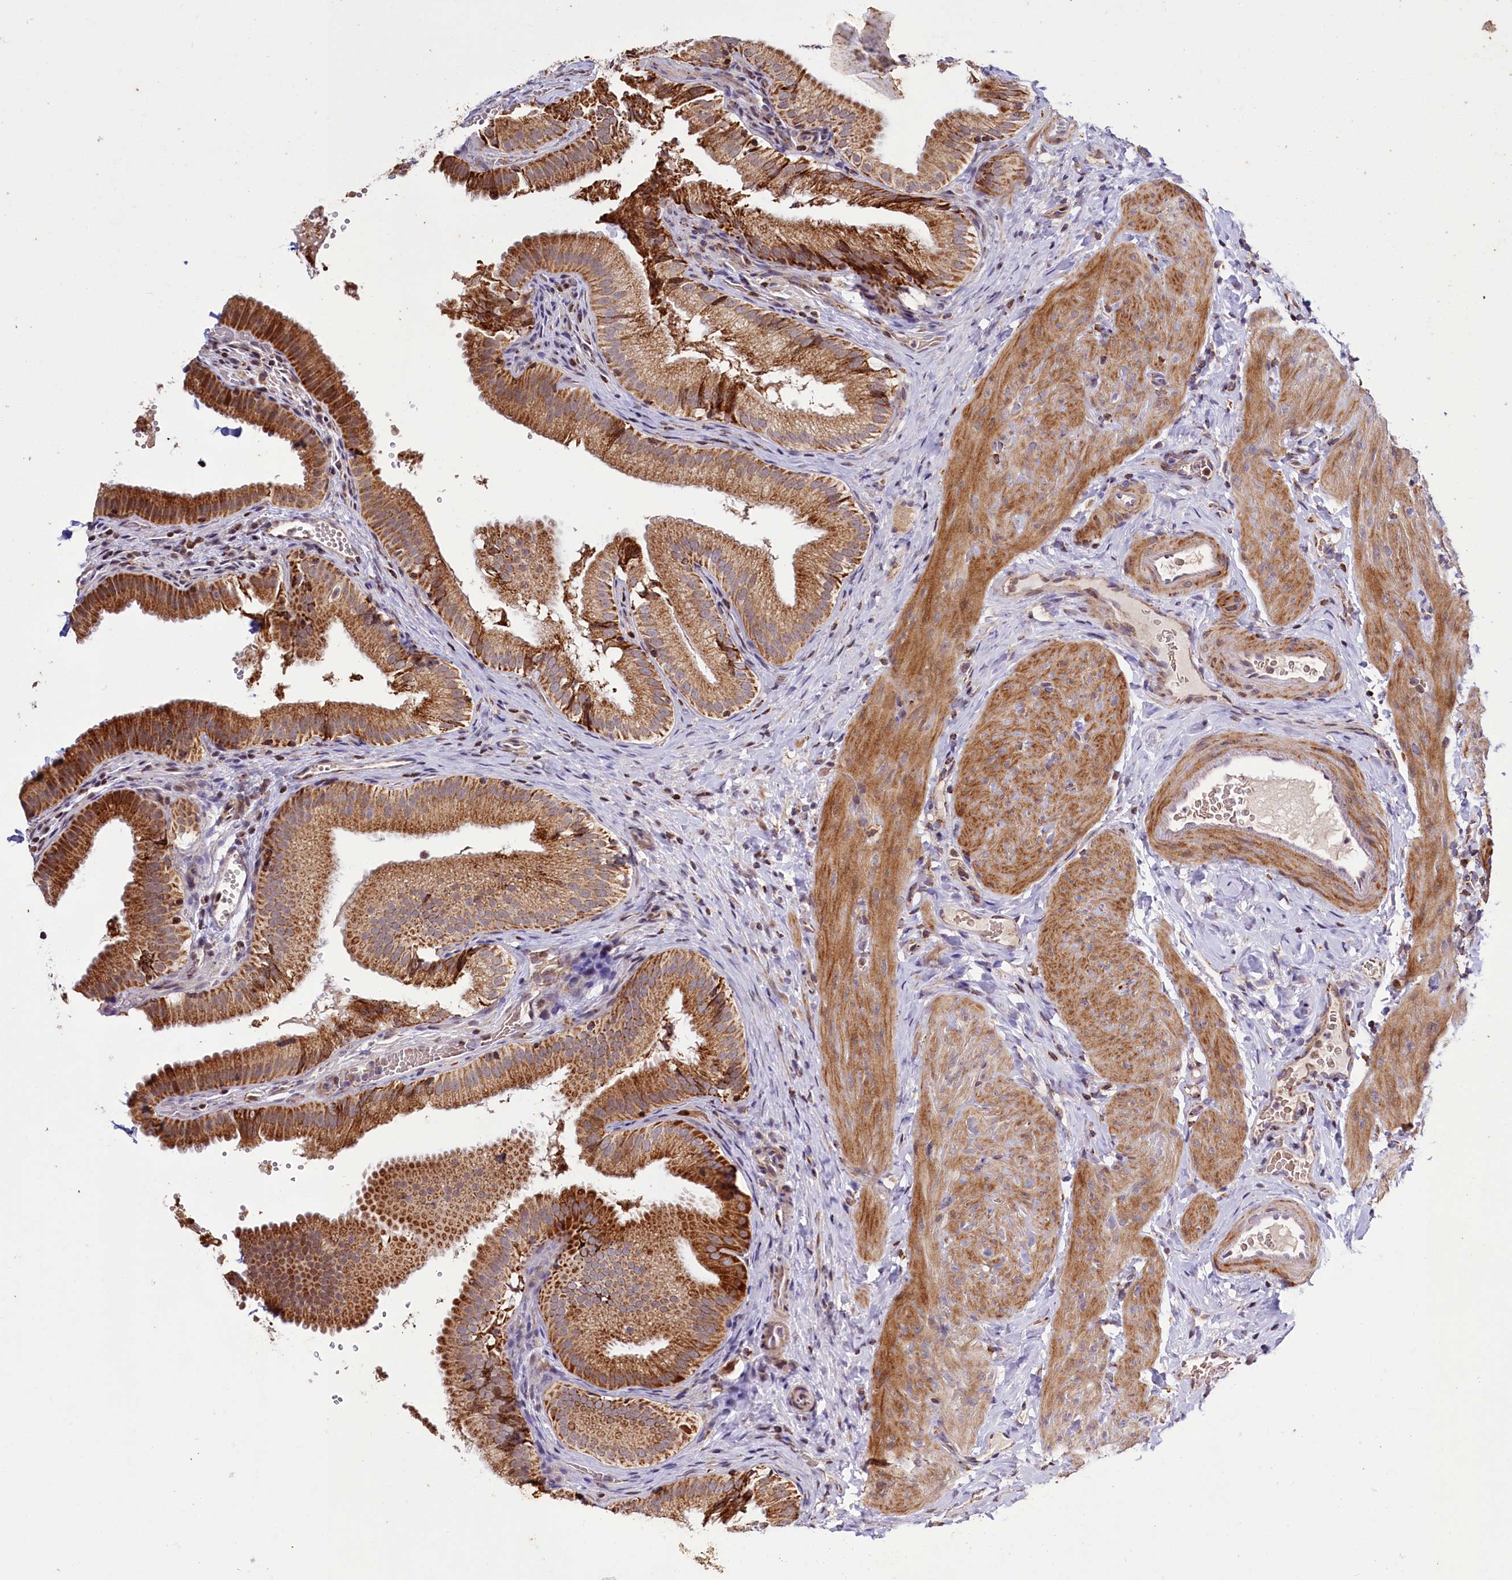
{"staining": {"intensity": "strong", "quantity": ">75%", "location": "cytoplasmic/membranous"}, "tissue": "gallbladder", "cell_type": "Glandular cells", "image_type": "normal", "snomed": [{"axis": "morphology", "description": "Normal tissue, NOS"}, {"axis": "topography", "description": "Gallbladder"}], "caption": "High-magnification brightfield microscopy of benign gallbladder stained with DAB (3,3'-diaminobenzidine) (brown) and counterstained with hematoxylin (blue). glandular cells exhibit strong cytoplasmic/membranous positivity is present in approximately>75% of cells.", "gene": "DYNC2H1", "patient": {"sex": "female", "age": 30}}